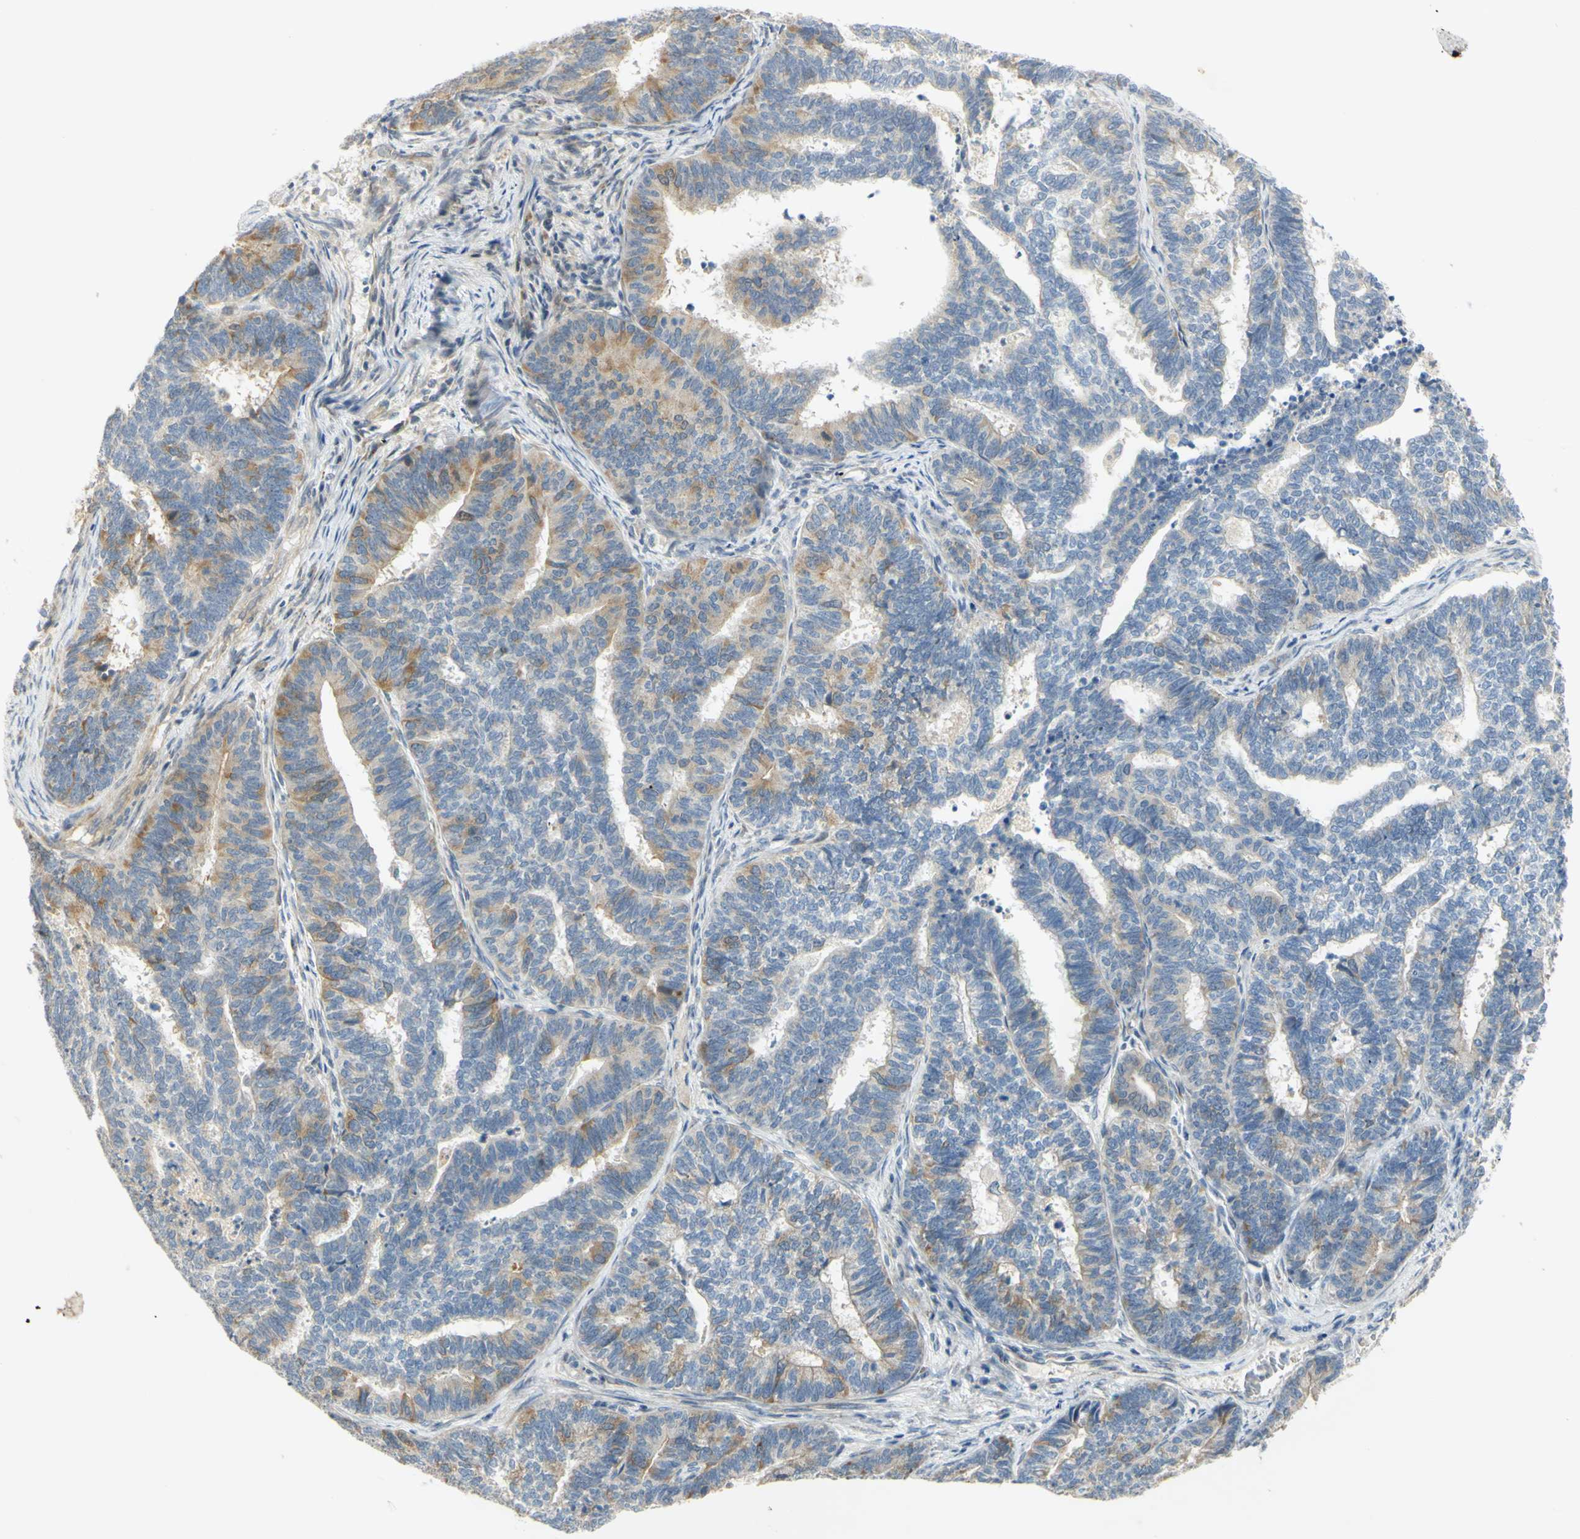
{"staining": {"intensity": "moderate", "quantity": "<25%", "location": "cytoplasmic/membranous"}, "tissue": "endometrial cancer", "cell_type": "Tumor cells", "image_type": "cancer", "snomed": [{"axis": "morphology", "description": "Adenocarcinoma, NOS"}, {"axis": "topography", "description": "Endometrium"}], "caption": "IHC of endometrial cancer (adenocarcinoma) demonstrates low levels of moderate cytoplasmic/membranous expression in approximately <25% of tumor cells. (IHC, brightfield microscopy, high magnification).", "gene": "CCNB2", "patient": {"sex": "female", "age": 70}}